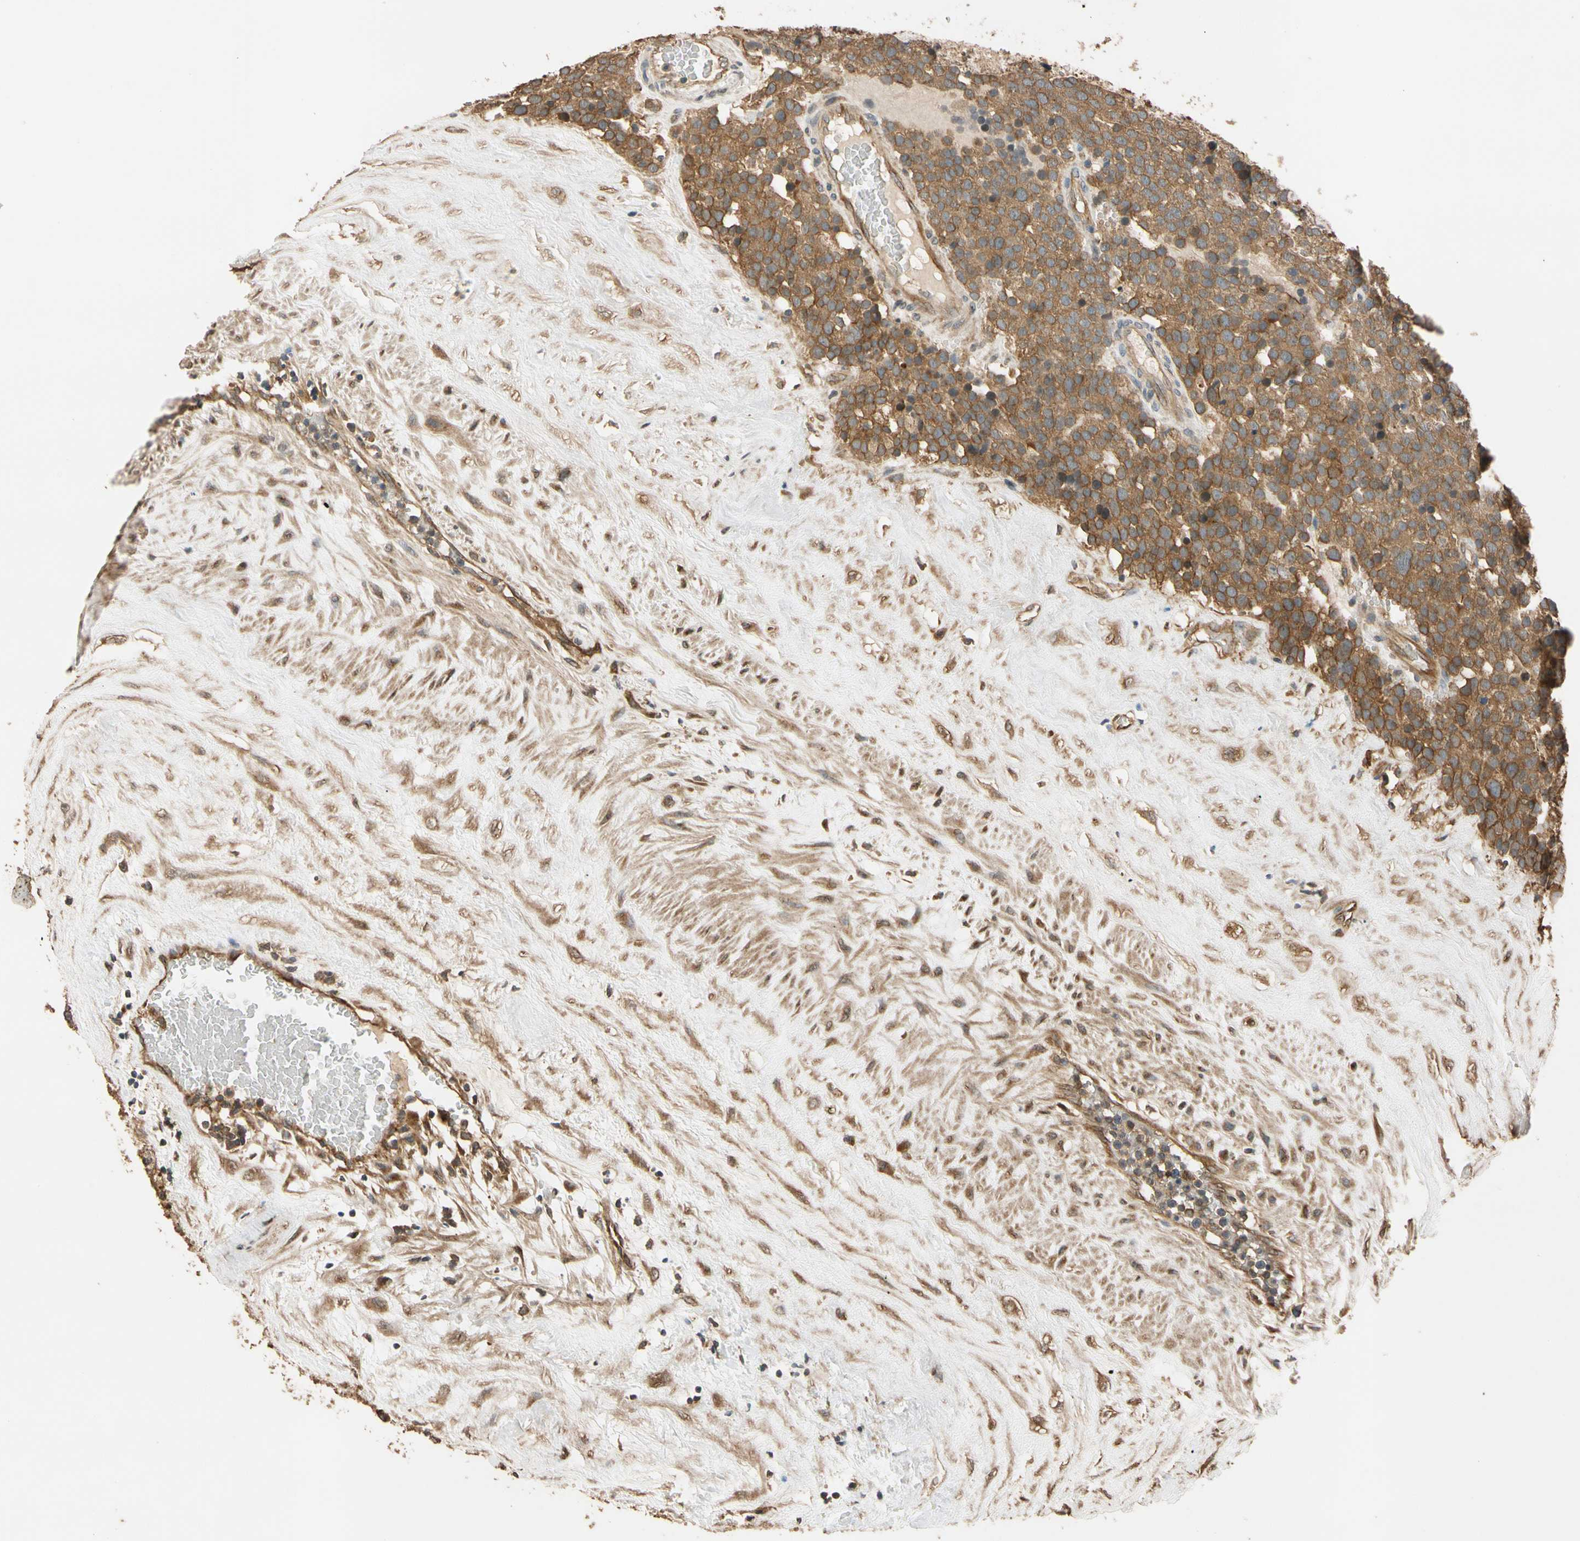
{"staining": {"intensity": "moderate", "quantity": ">75%", "location": "cytoplasmic/membranous"}, "tissue": "testis cancer", "cell_type": "Tumor cells", "image_type": "cancer", "snomed": [{"axis": "morphology", "description": "Seminoma, NOS"}, {"axis": "topography", "description": "Testis"}], "caption": "Tumor cells display medium levels of moderate cytoplasmic/membranous expression in approximately >75% of cells in testis seminoma.", "gene": "MGRN1", "patient": {"sex": "male", "age": 71}}